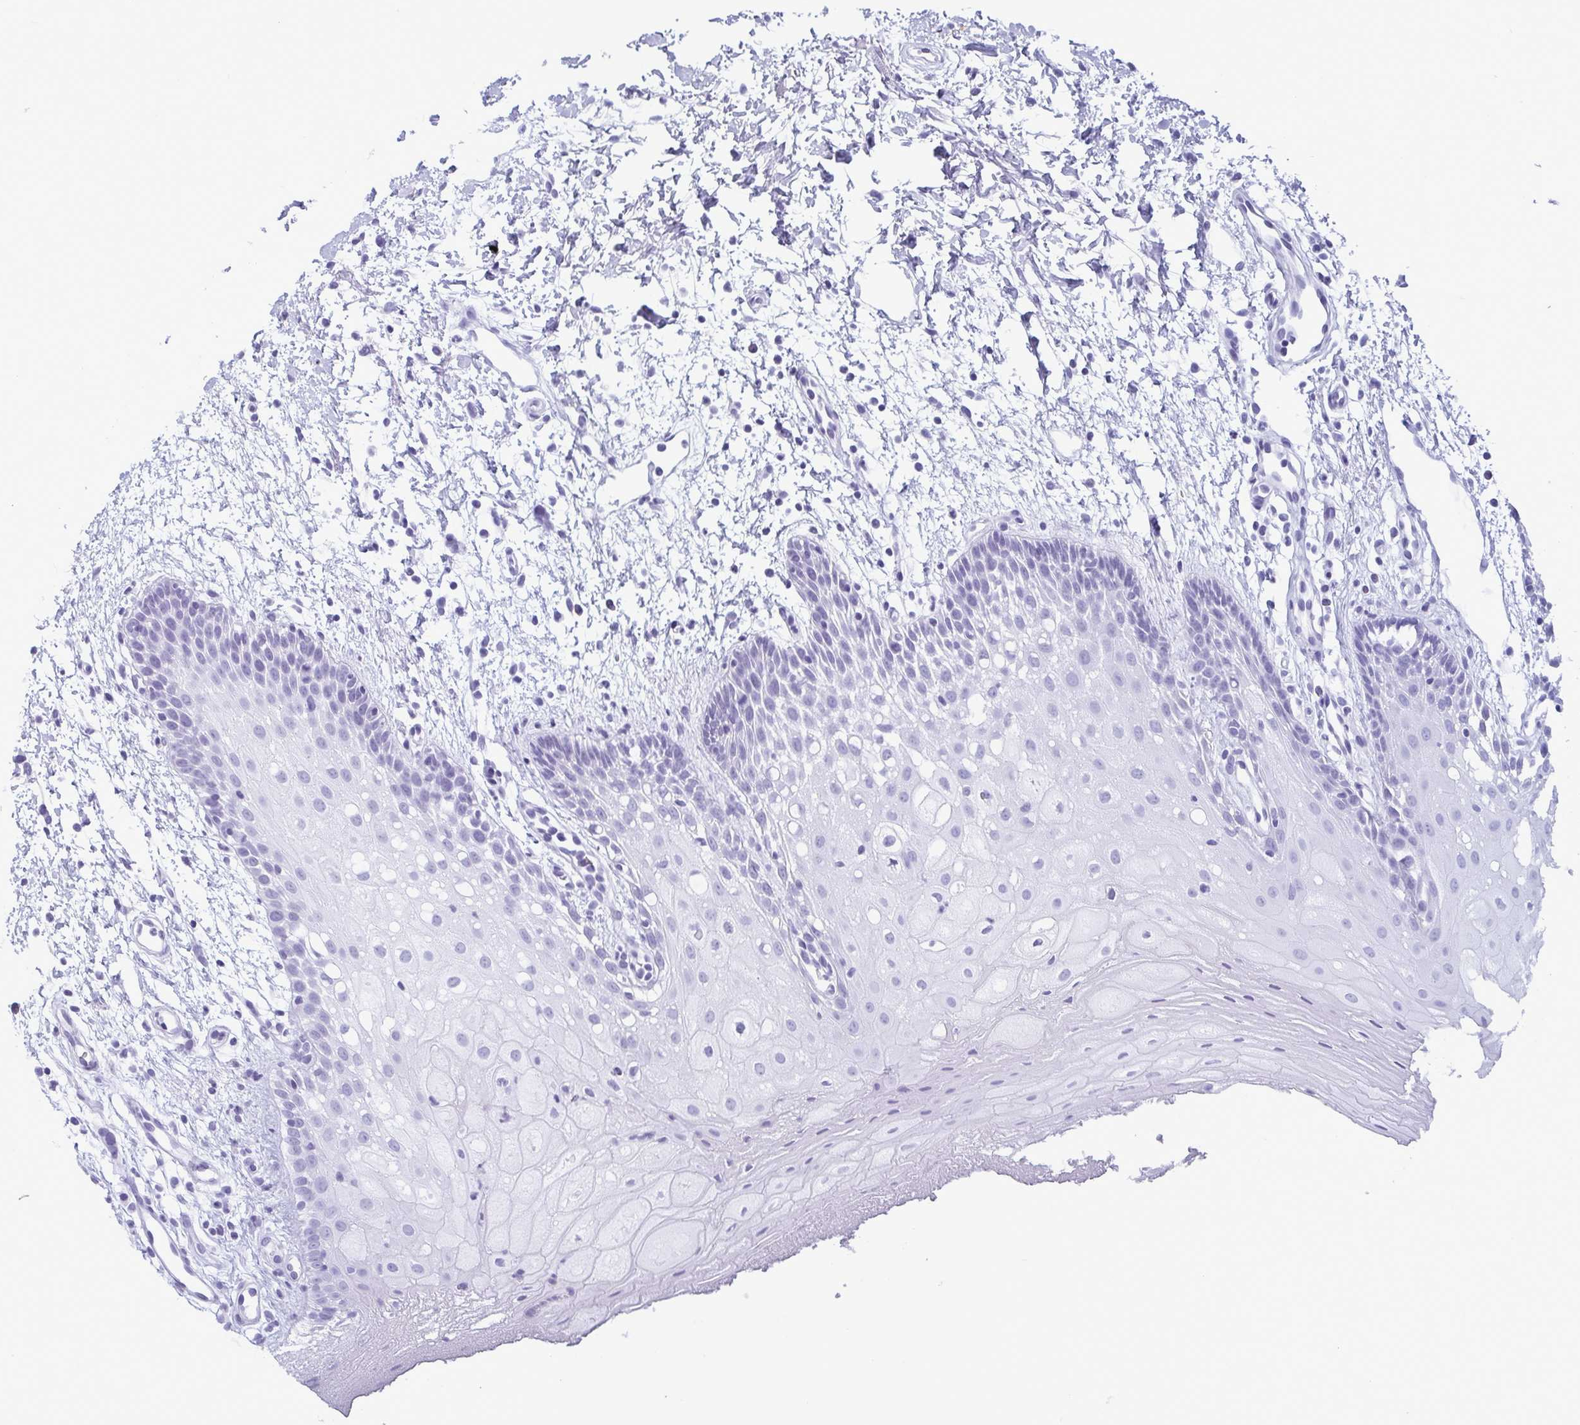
{"staining": {"intensity": "negative", "quantity": "none", "location": "none"}, "tissue": "oral mucosa", "cell_type": "Squamous epithelial cells", "image_type": "normal", "snomed": [{"axis": "morphology", "description": "Normal tissue, NOS"}, {"axis": "morphology", "description": "Squamous cell carcinoma, NOS"}, {"axis": "topography", "description": "Oral tissue"}, {"axis": "topography", "description": "Tounge, NOS"}, {"axis": "topography", "description": "Head-Neck"}], "caption": "Immunohistochemistry photomicrograph of normal oral mucosa: oral mucosa stained with DAB (3,3'-diaminobenzidine) reveals no significant protein positivity in squamous epithelial cells. The staining was performed using DAB (3,3'-diaminobenzidine) to visualize the protein expression in brown, while the nuclei were stained in blue with hematoxylin (Magnification: 20x).", "gene": "ECM1", "patient": {"sex": "male", "age": 62}}